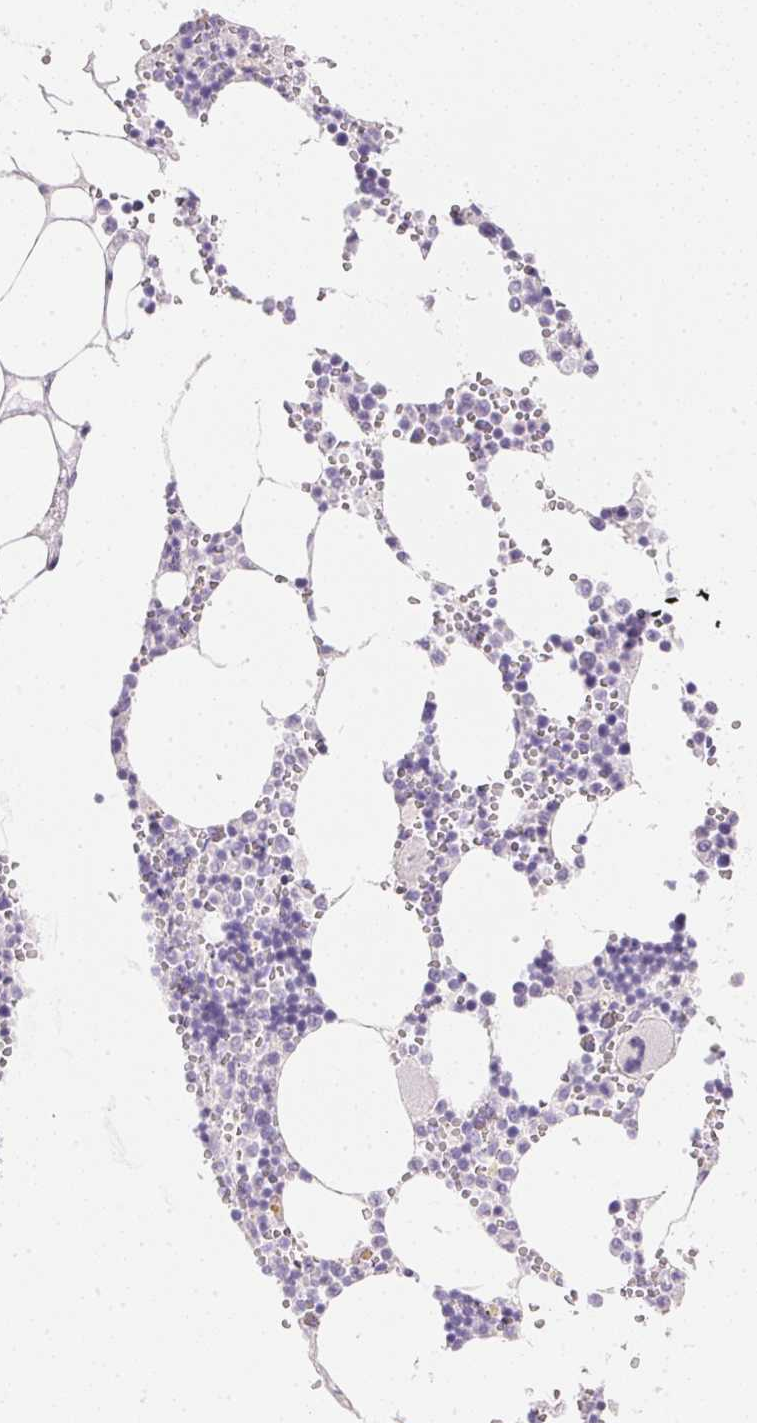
{"staining": {"intensity": "negative", "quantity": "none", "location": "none"}, "tissue": "bone marrow", "cell_type": "Hematopoietic cells", "image_type": "normal", "snomed": [{"axis": "morphology", "description": "Normal tissue, NOS"}, {"axis": "topography", "description": "Bone marrow"}], "caption": "Immunohistochemistry (IHC) of benign bone marrow displays no expression in hematopoietic cells. (Stains: DAB (3,3'-diaminobenzidine) immunohistochemistry (IHC) with hematoxylin counter stain, Microscopy: brightfield microscopy at high magnification).", "gene": "KCNE2", "patient": {"sex": "male", "age": 54}}